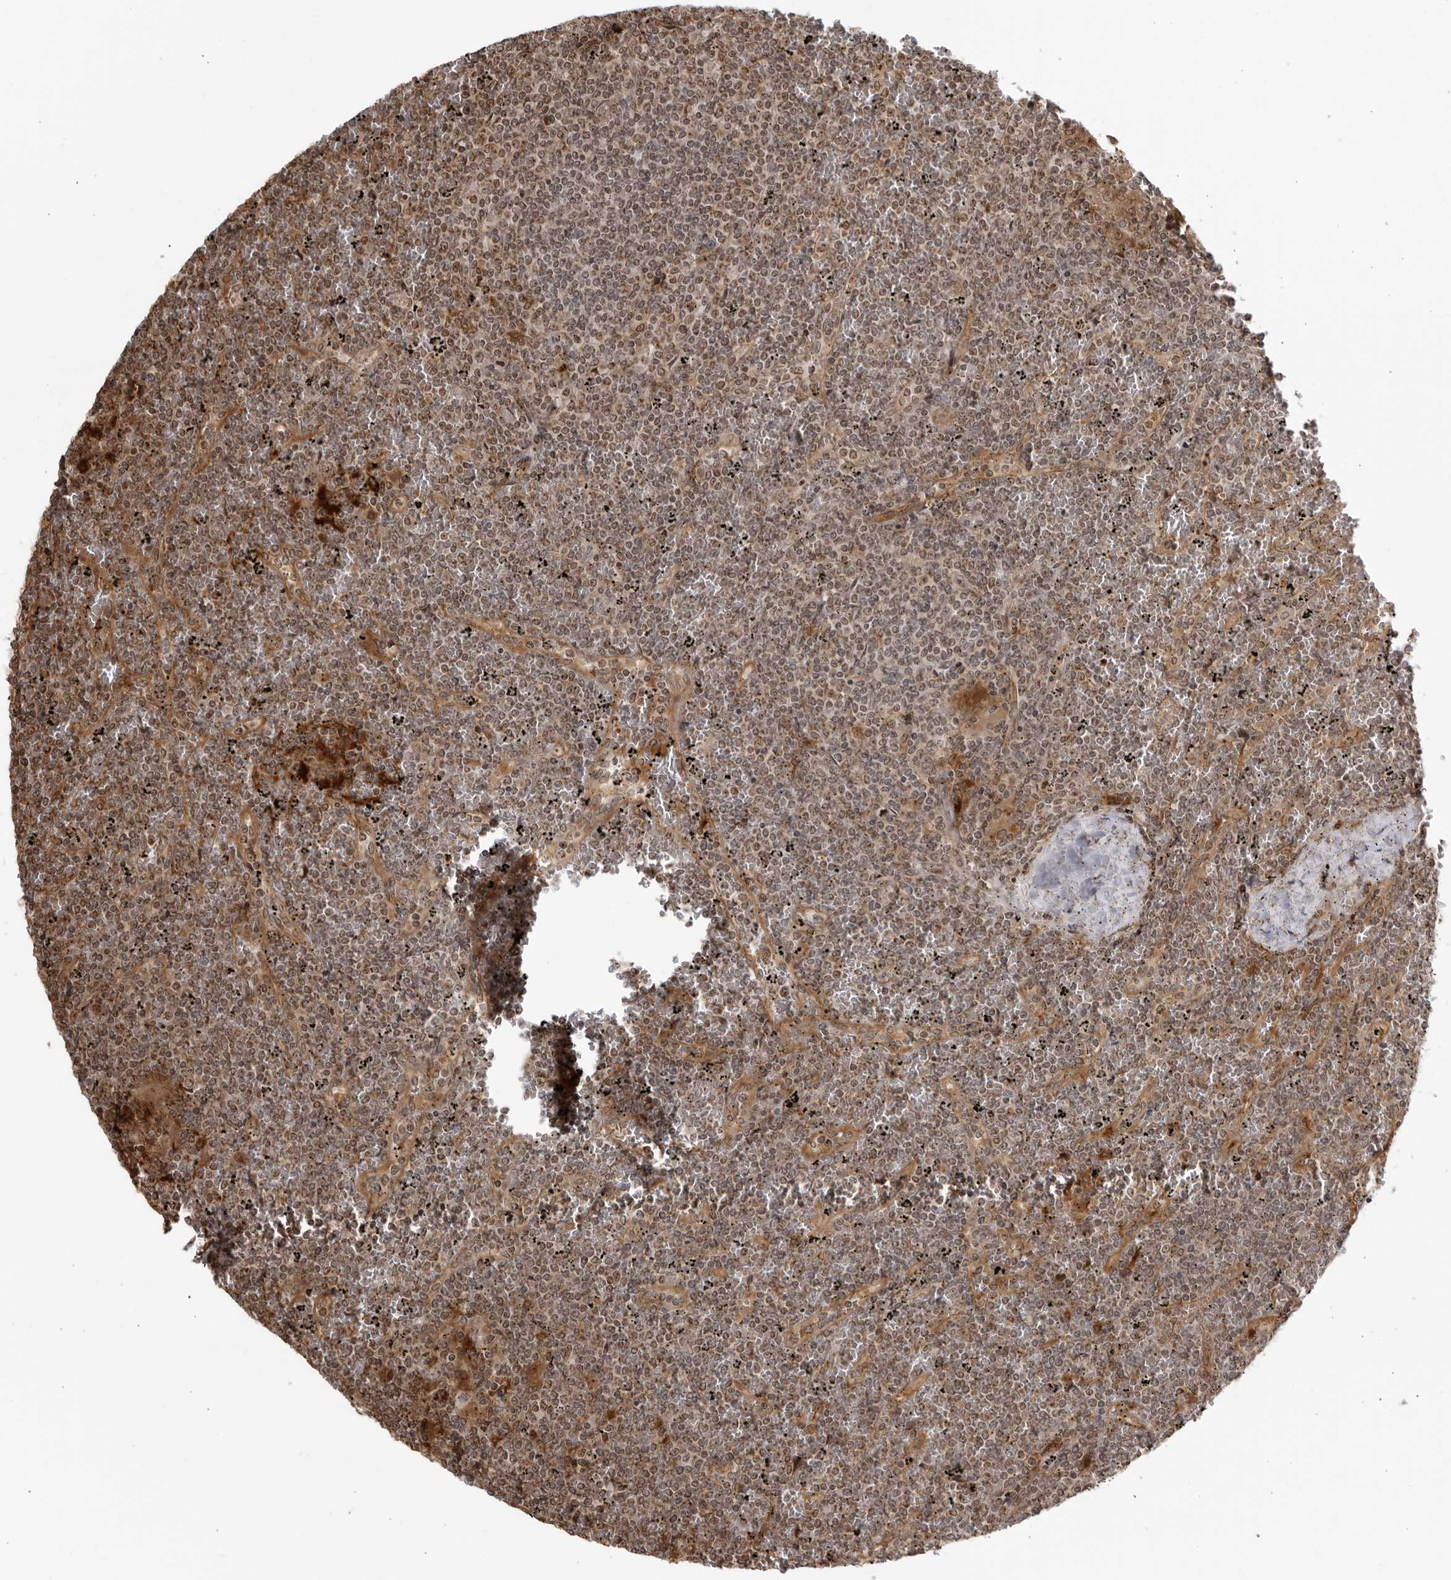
{"staining": {"intensity": "weak", "quantity": "25%-75%", "location": "nuclear"}, "tissue": "lymphoma", "cell_type": "Tumor cells", "image_type": "cancer", "snomed": [{"axis": "morphology", "description": "Malignant lymphoma, non-Hodgkin's type, Low grade"}, {"axis": "topography", "description": "Spleen"}], "caption": "A high-resolution image shows immunohistochemistry staining of lymphoma, which shows weak nuclear positivity in approximately 25%-75% of tumor cells.", "gene": "TCF21", "patient": {"sex": "female", "age": 19}}